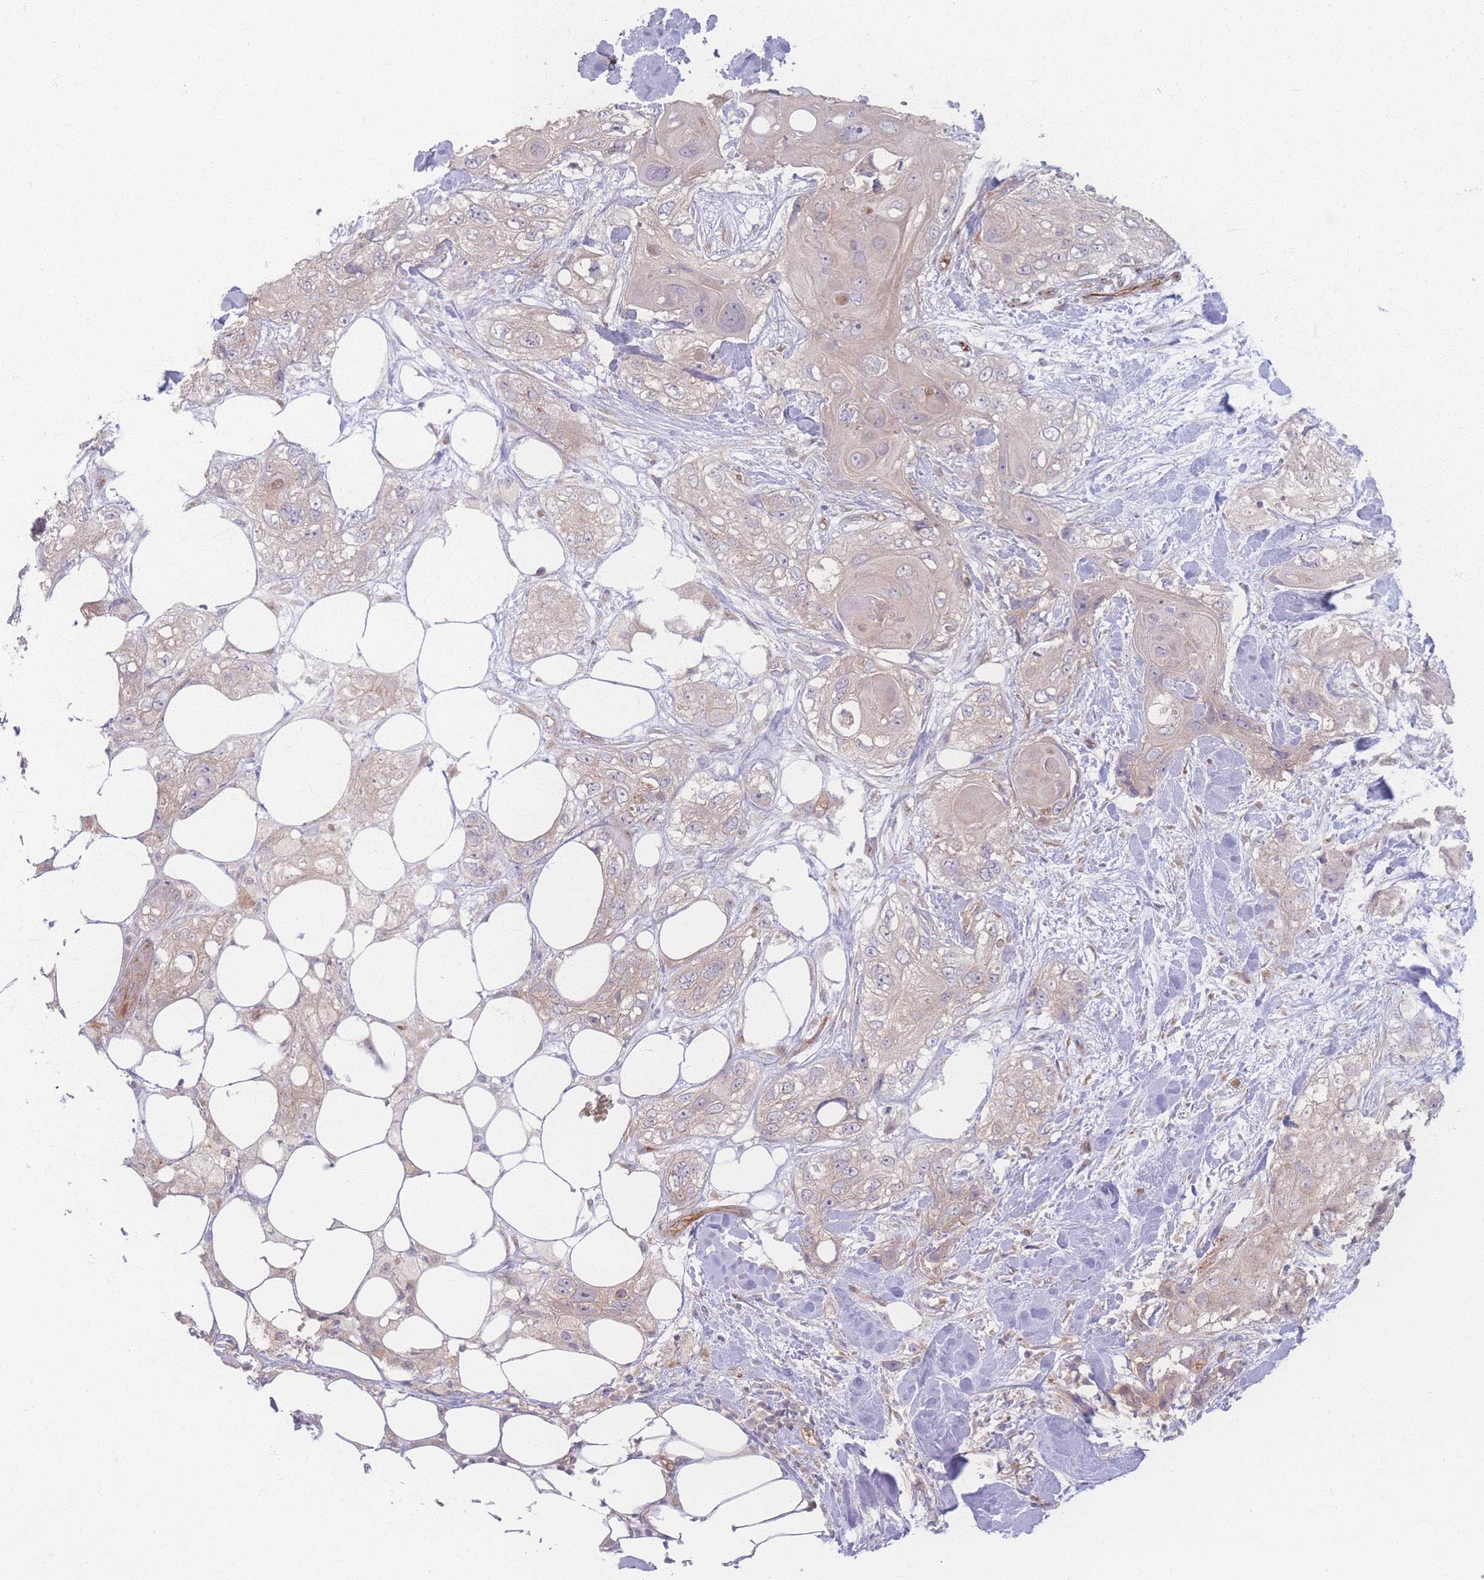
{"staining": {"intensity": "negative", "quantity": "none", "location": "none"}, "tissue": "skin cancer", "cell_type": "Tumor cells", "image_type": "cancer", "snomed": [{"axis": "morphology", "description": "Normal tissue, NOS"}, {"axis": "morphology", "description": "Squamous cell carcinoma, NOS"}, {"axis": "topography", "description": "Skin"}], "caption": "The immunohistochemistry (IHC) histopathology image has no significant expression in tumor cells of squamous cell carcinoma (skin) tissue.", "gene": "INSR", "patient": {"sex": "male", "age": 72}}